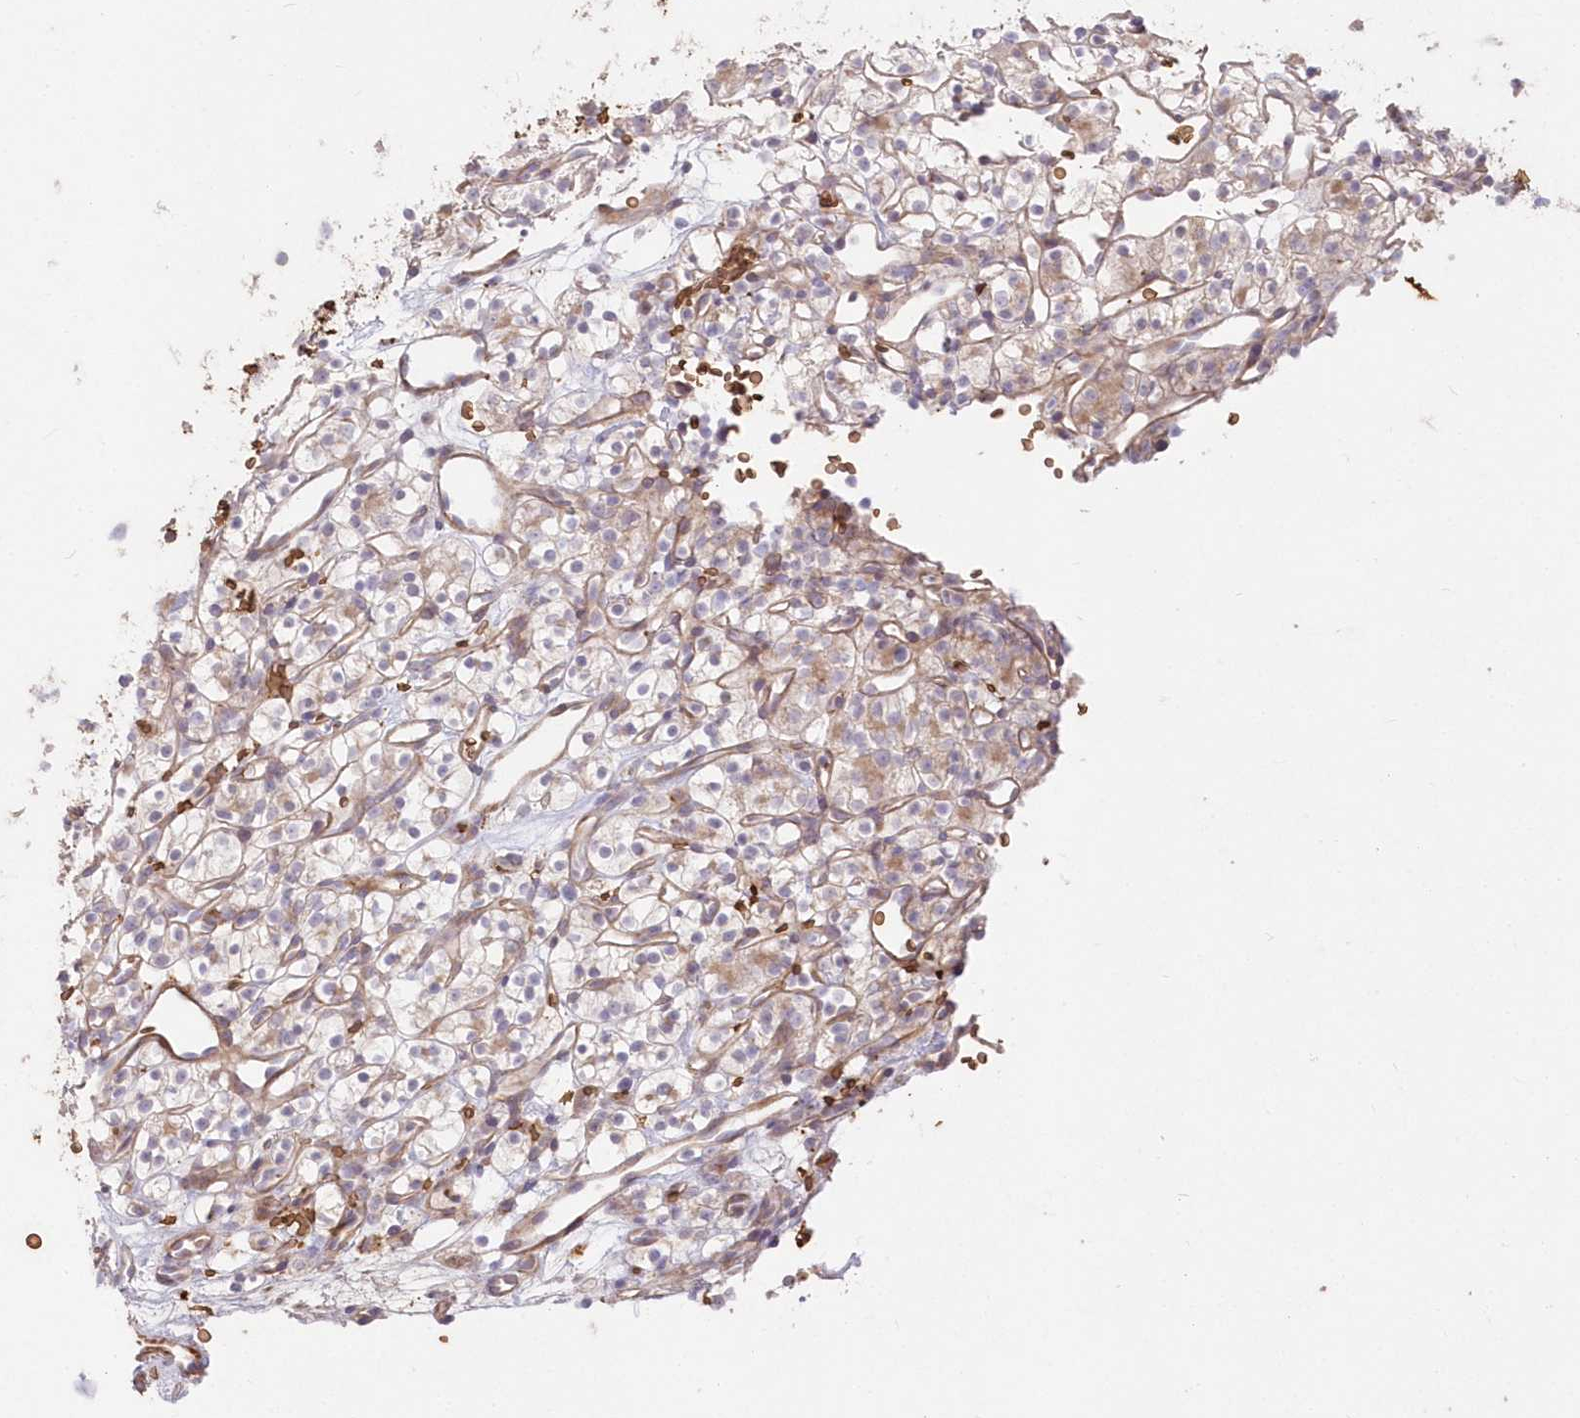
{"staining": {"intensity": "weak", "quantity": "25%-75%", "location": "cytoplasmic/membranous"}, "tissue": "renal cancer", "cell_type": "Tumor cells", "image_type": "cancer", "snomed": [{"axis": "morphology", "description": "Adenocarcinoma, NOS"}, {"axis": "topography", "description": "Kidney"}], "caption": "IHC histopathology image of neoplastic tissue: human adenocarcinoma (renal) stained using IHC exhibits low levels of weak protein expression localized specifically in the cytoplasmic/membranous of tumor cells, appearing as a cytoplasmic/membranous brown color.", "gene": "SERINC1", "patient": {"sex": "female", "age": 57}}